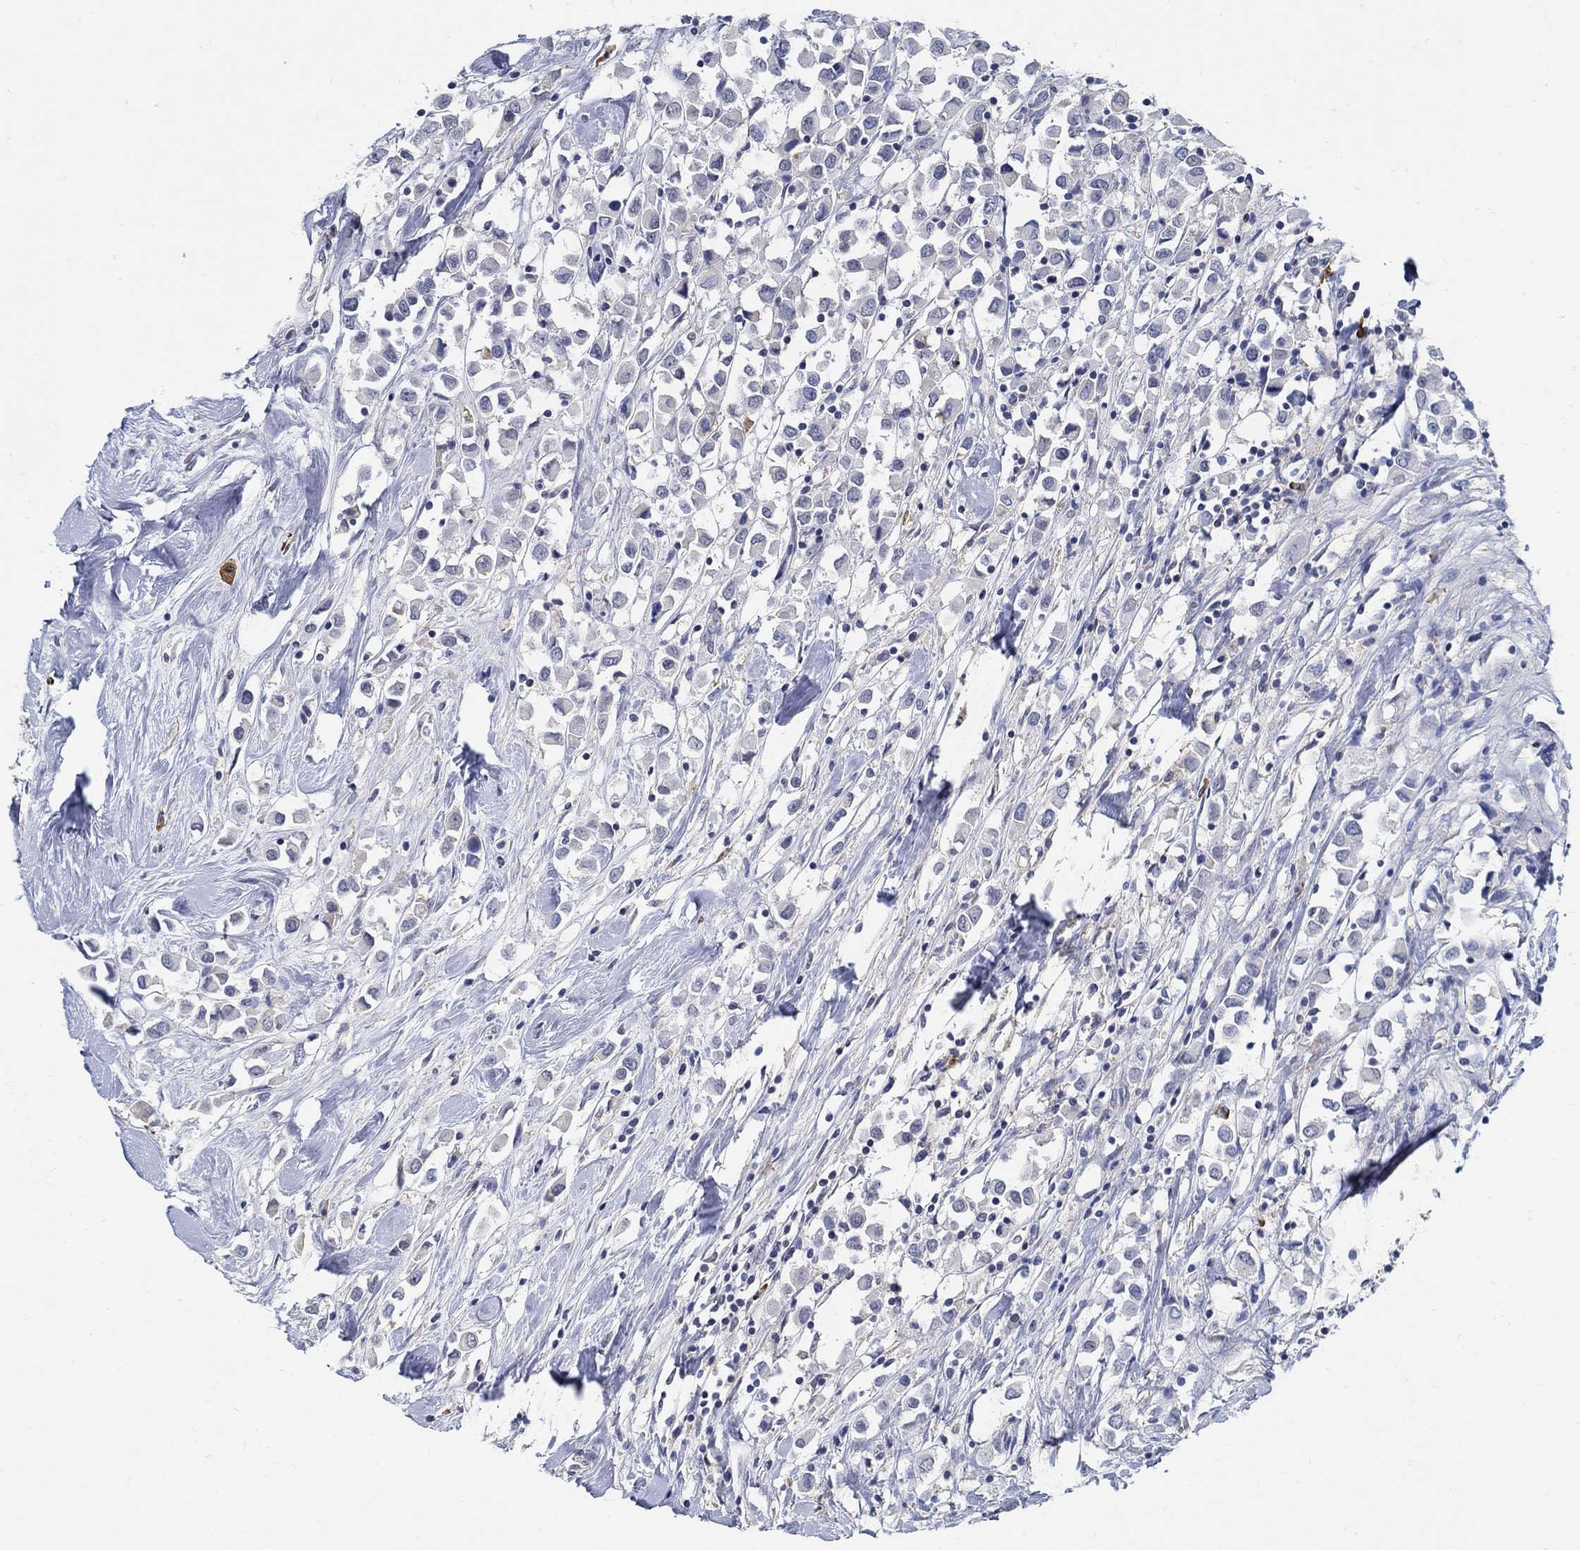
{"staining": {"intensity": "negative", "quantity": "none", "location": "none"}, "tissue": "breast cancer", "cell_type": "Tumor cells", "image_type": "cancer", "snomed": [{"axis": "morphology", "description": "Duct carcinoma"}, {"axis": "topography", "description": "Breast"}], "caption": "Immunohistochemistry (IHC) of human breast cancer (intraductal carcinoma) displays no positivity in tumor cells.", "gene": "PCDH11X", "patient": {"sex": "female", "age": 61}}